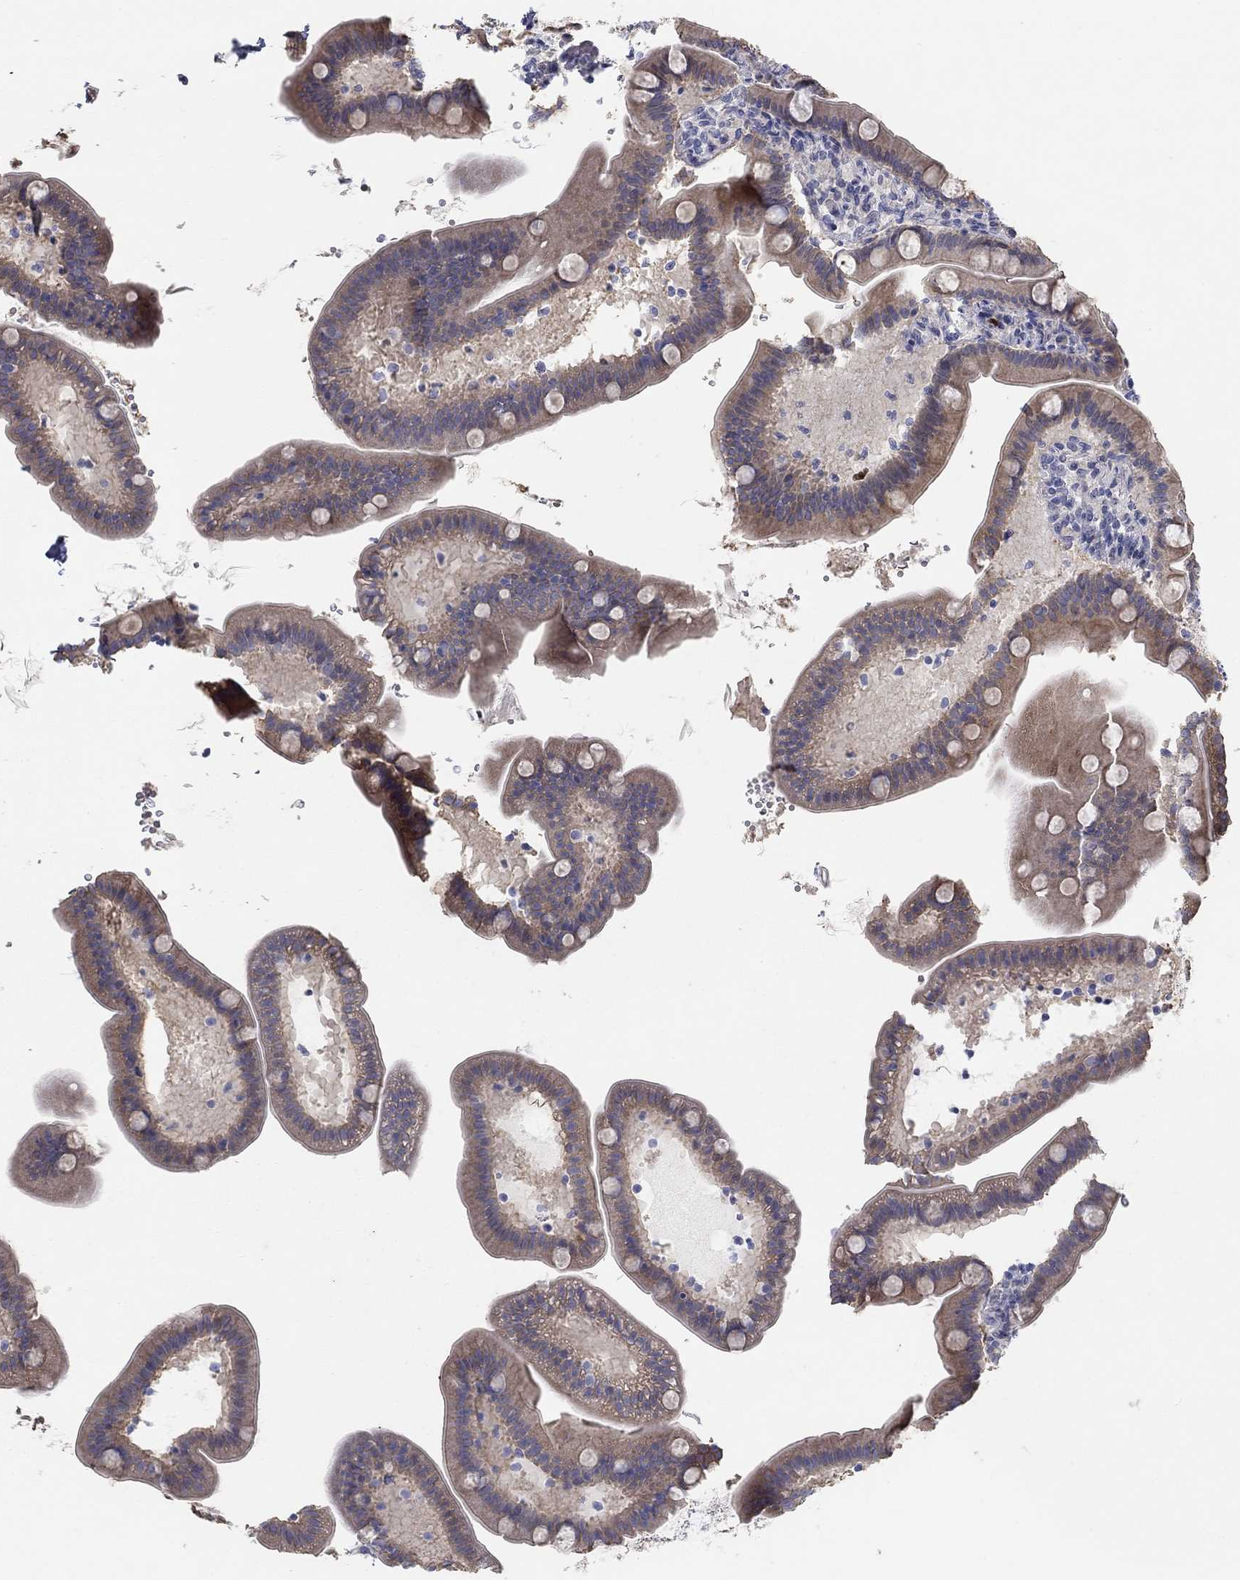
{"staining": {"intensity": "weak", "quantity": "<25%", "location": "cytoplasmic/membranous,nuclear"}, "tissue": "small intestine", "cell_type": "Glandular cells", "image_type": "normal", "snomed": [{"axis": "morphology", "description": "Normal tissue, NOS"}, {"axis": "topography", "description": "Small intestine"}], "caption": "IHC photomicrograph of unremarkable small intestine stained for a protein (brown), which exhibits no expression in glandular cells.", "gene": "PRC1", "patient": {"sex": "male", "age": 66}}